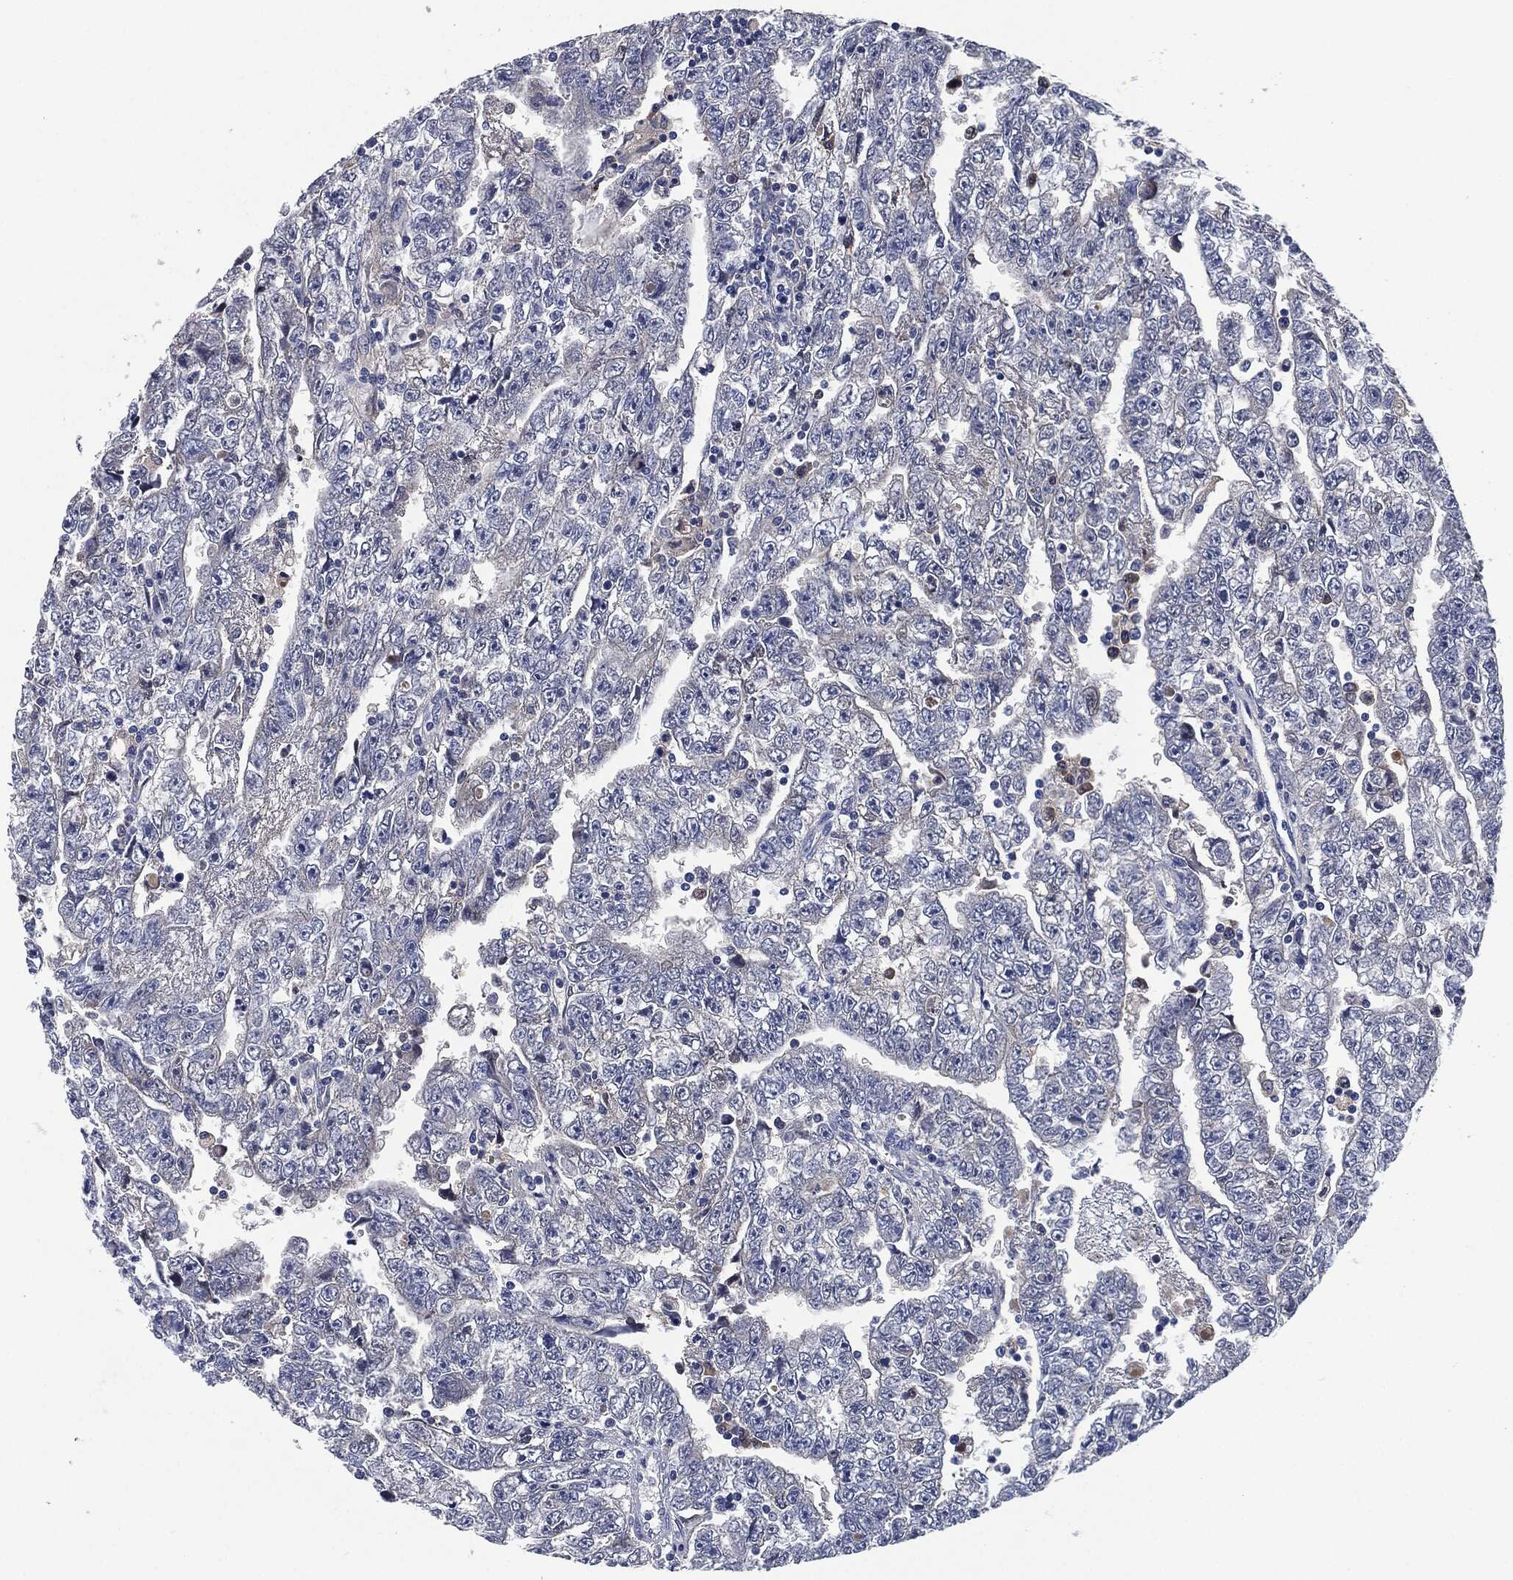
{"staining": {"intensity": "negative", "quantity": "none", "location": "none"}, "tissue": "testis cancer", "cell_type": "Tumor cells", "image_type": "cancer", "snomed": [{"axis": "morphology", "description": "Carcinoma, Embryonal, NOS"}, {"axis": "topography", "description": "Testis"}], "caption": "The micrograph reveals no staining of tumor cells in testis embryonal carcinoma.", "gene": "SIGLEC7", "patient": {"sex": "male", "age": 25}}